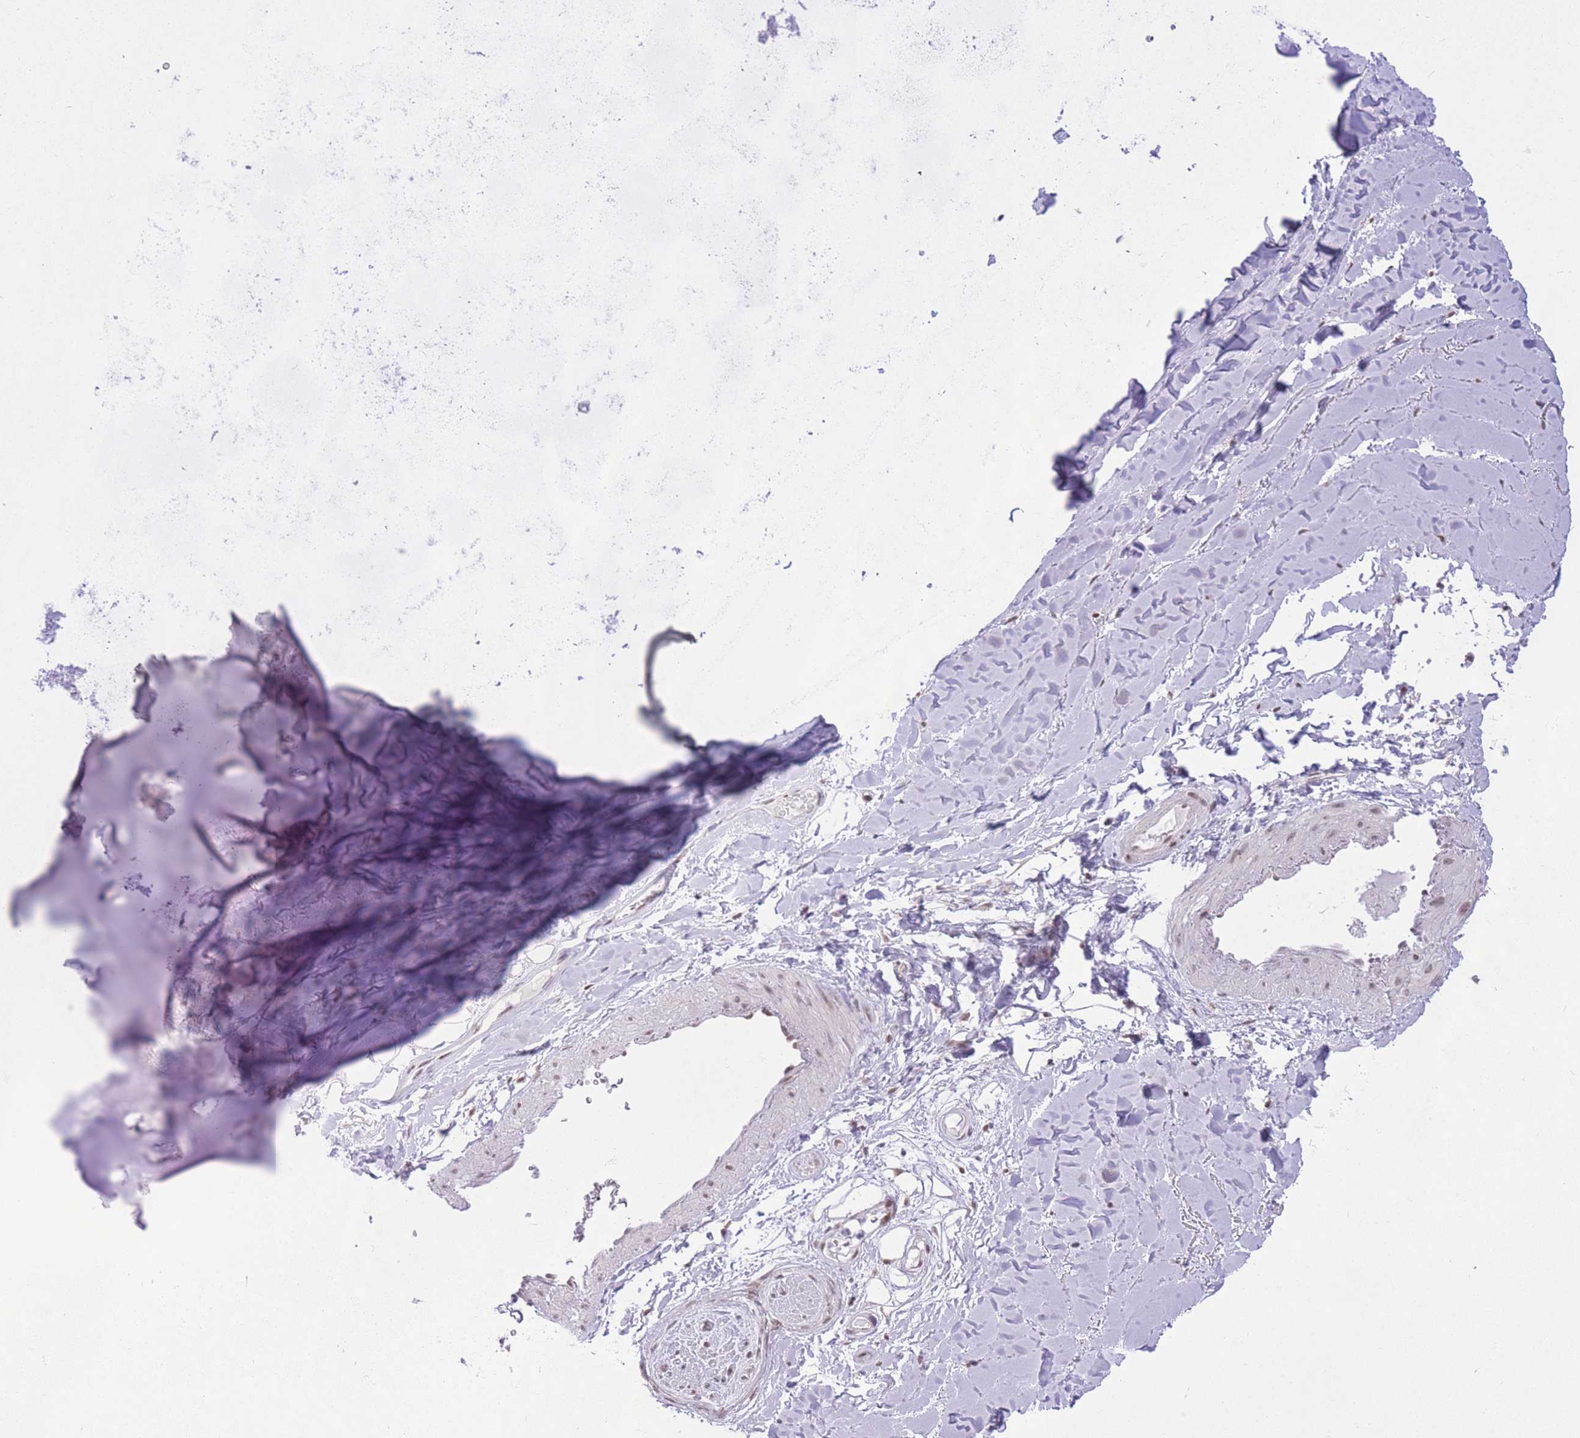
{"staining": {"intensity": "negative", "quantity": "none", "location": "none"}, "tissue": "adipose tissue", "cell_type": "Adipocytes", "image_type": "normal", "snomed": [{"axis": "morphology", "description": "Normal tissue, NOS"}, {"axis": "topography", "description": "Cartilage tissue"}], "caption": "The immunohistochemistry image has no significant staining in adipocytes of adipose tissue.", "gene": "ZBED5", "patient": {"sex": "male", "age": 80}}